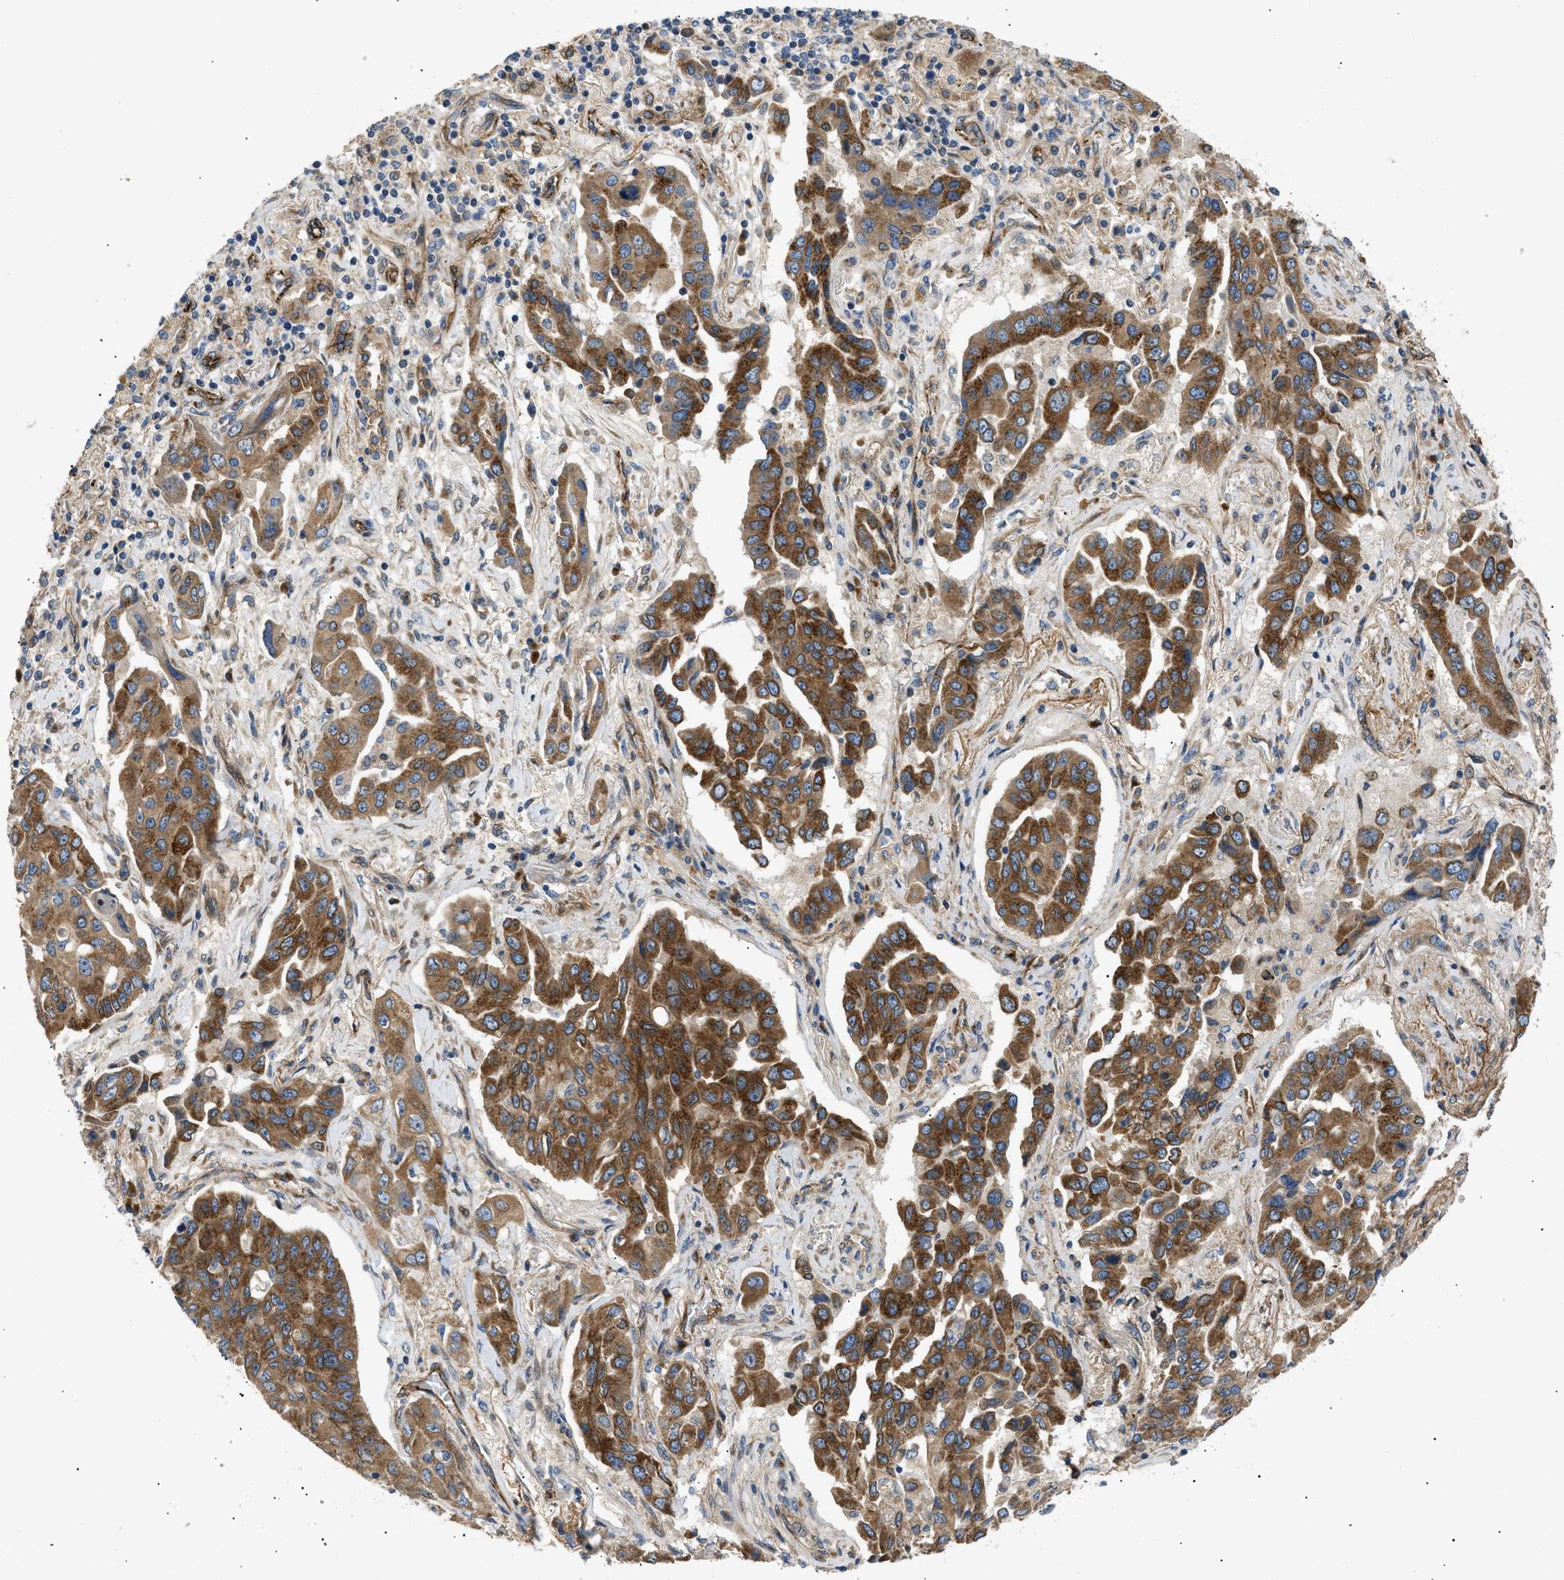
{"staining": {"intensity": "strong", "quantity": ">75%", "location": "cytoplasmic/membranous"}, "tissue": "lung cancer", "cell_type": "Tumor cells", "image_type": "cancer", "snomed": [{"axis": "morphology", "description": "Adenocarcinoma, NOS"}, {"axis": "topography", "description": "Lung"}], "caption": "Tumor cells reveal high levels of strong cytoplasmic/membranous positivity in about >75% of cells in human adenocarcinoma (lung).", "gene": "LYSMD3", "patient": {"sex": "female", "age": 65}}